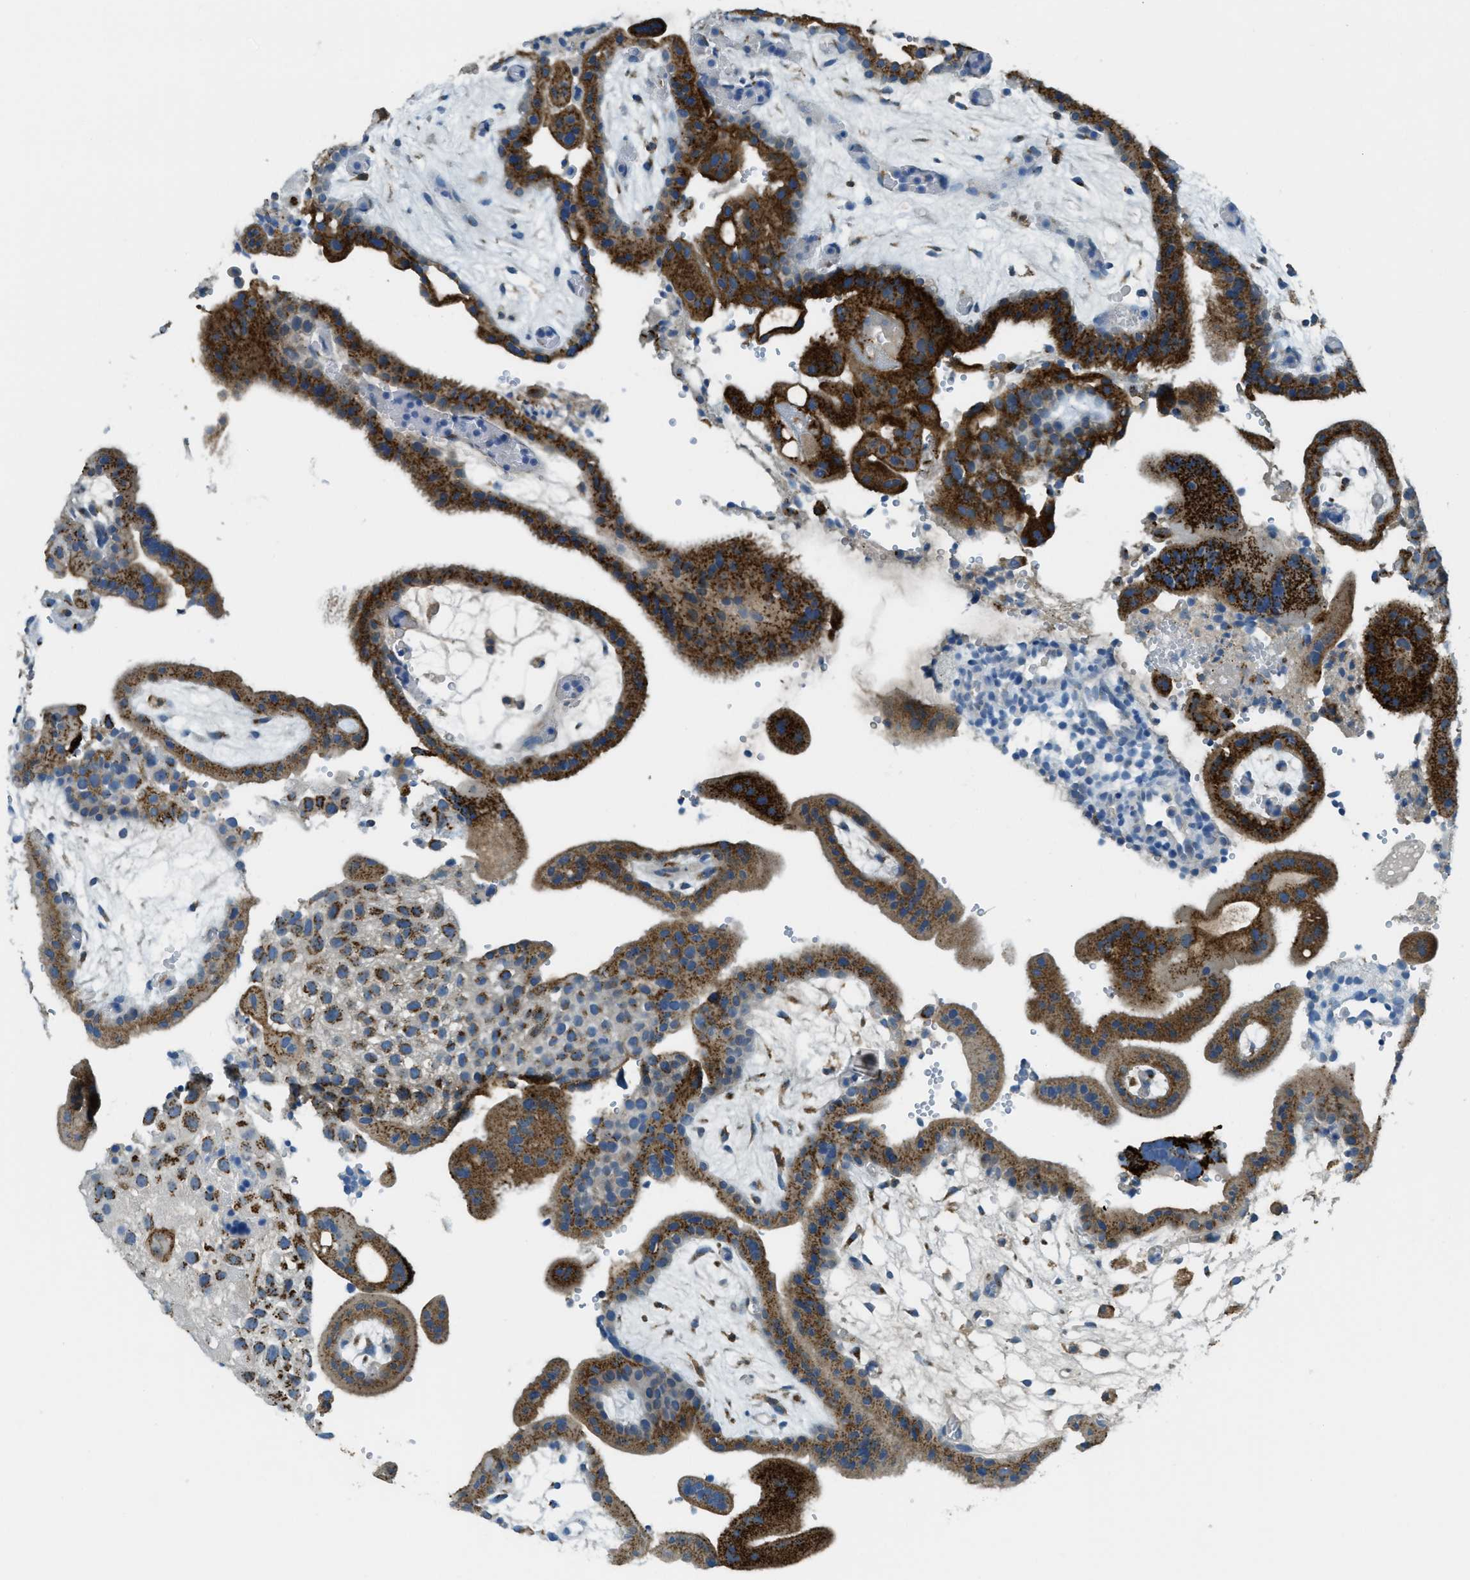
{"staining": {"intensity": "strong", "quantity": "25%-75%", "location": "cytoplasmic/membranous"}, "tissue": "placenta", "cell_type": "Decidual cells", "image_type": "normal", "snomed": [{"axis": "morphology", "description": "Normal tissue, NOS"}, {"axis": "topography", "description": "Placenta"}], "caption": "Protein expression by IHC demonstrates strong cytoplasmic/membranous positivity in approximately 25%-75% of decidual cells in normal placenta.", "gene": "TRIM59", "patient": {"sex": "female", "age": 18}}